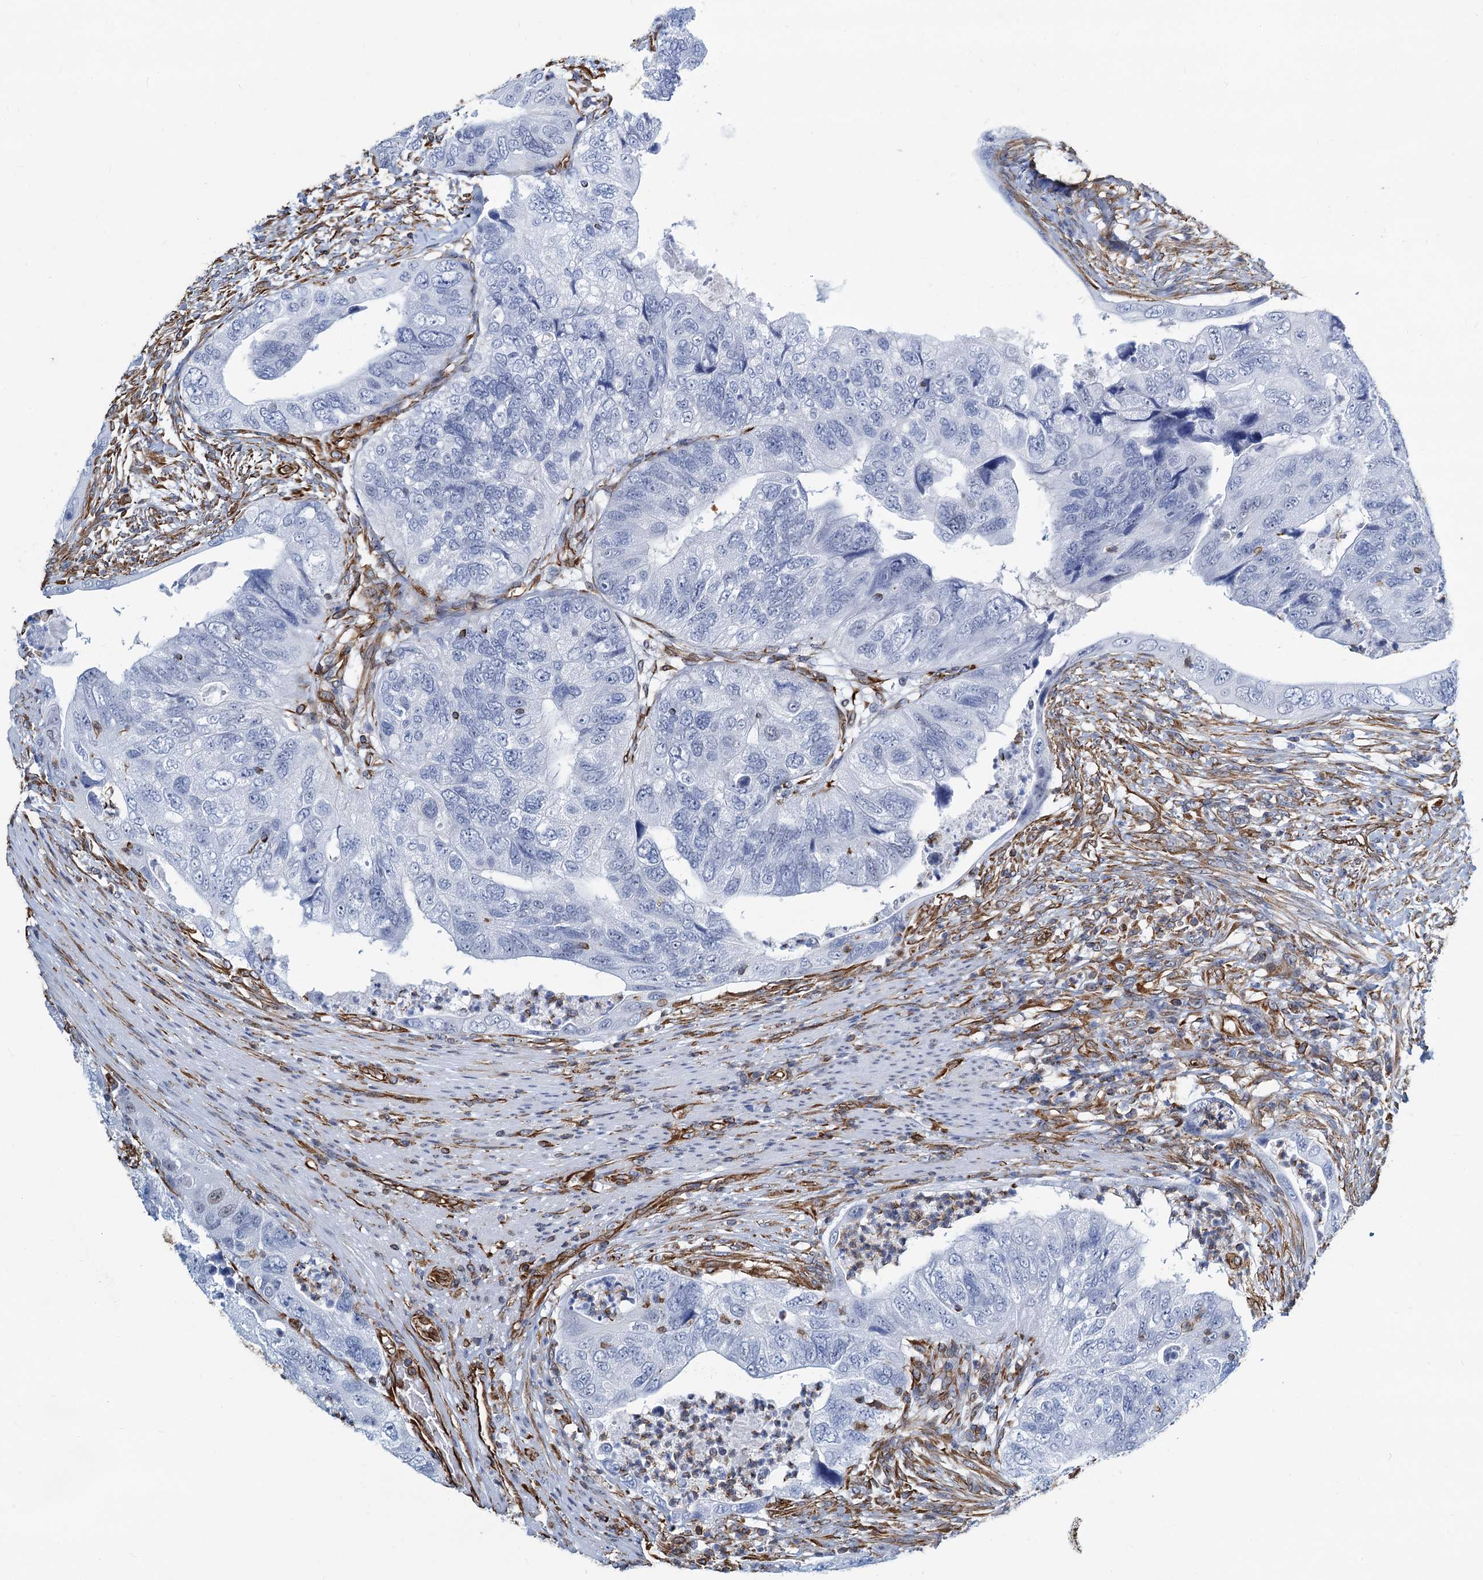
{"staining": {"intensity": "negative", "quantity": "none", "location": "none"}, "tissue": "colorectal cancer", "cell_type": "Tumor cells", "image_type": "cancer", "snomed": [{"axis": "morphology", "description": "Adenocarcinoma, NOS"}, {"axis": "topography", "description": "Rectum"}], "caption": "Photomicrograph shows no significant protein staining in tumor cells of colorectal adenocarcinoma. Brightfield microscopy of immunohistochemistry stained with DAB (brown) and hematoxylin (blue), captured at high magnification.", "gene": "PGM2", "patient": {"sex": "male", "age": 63}}